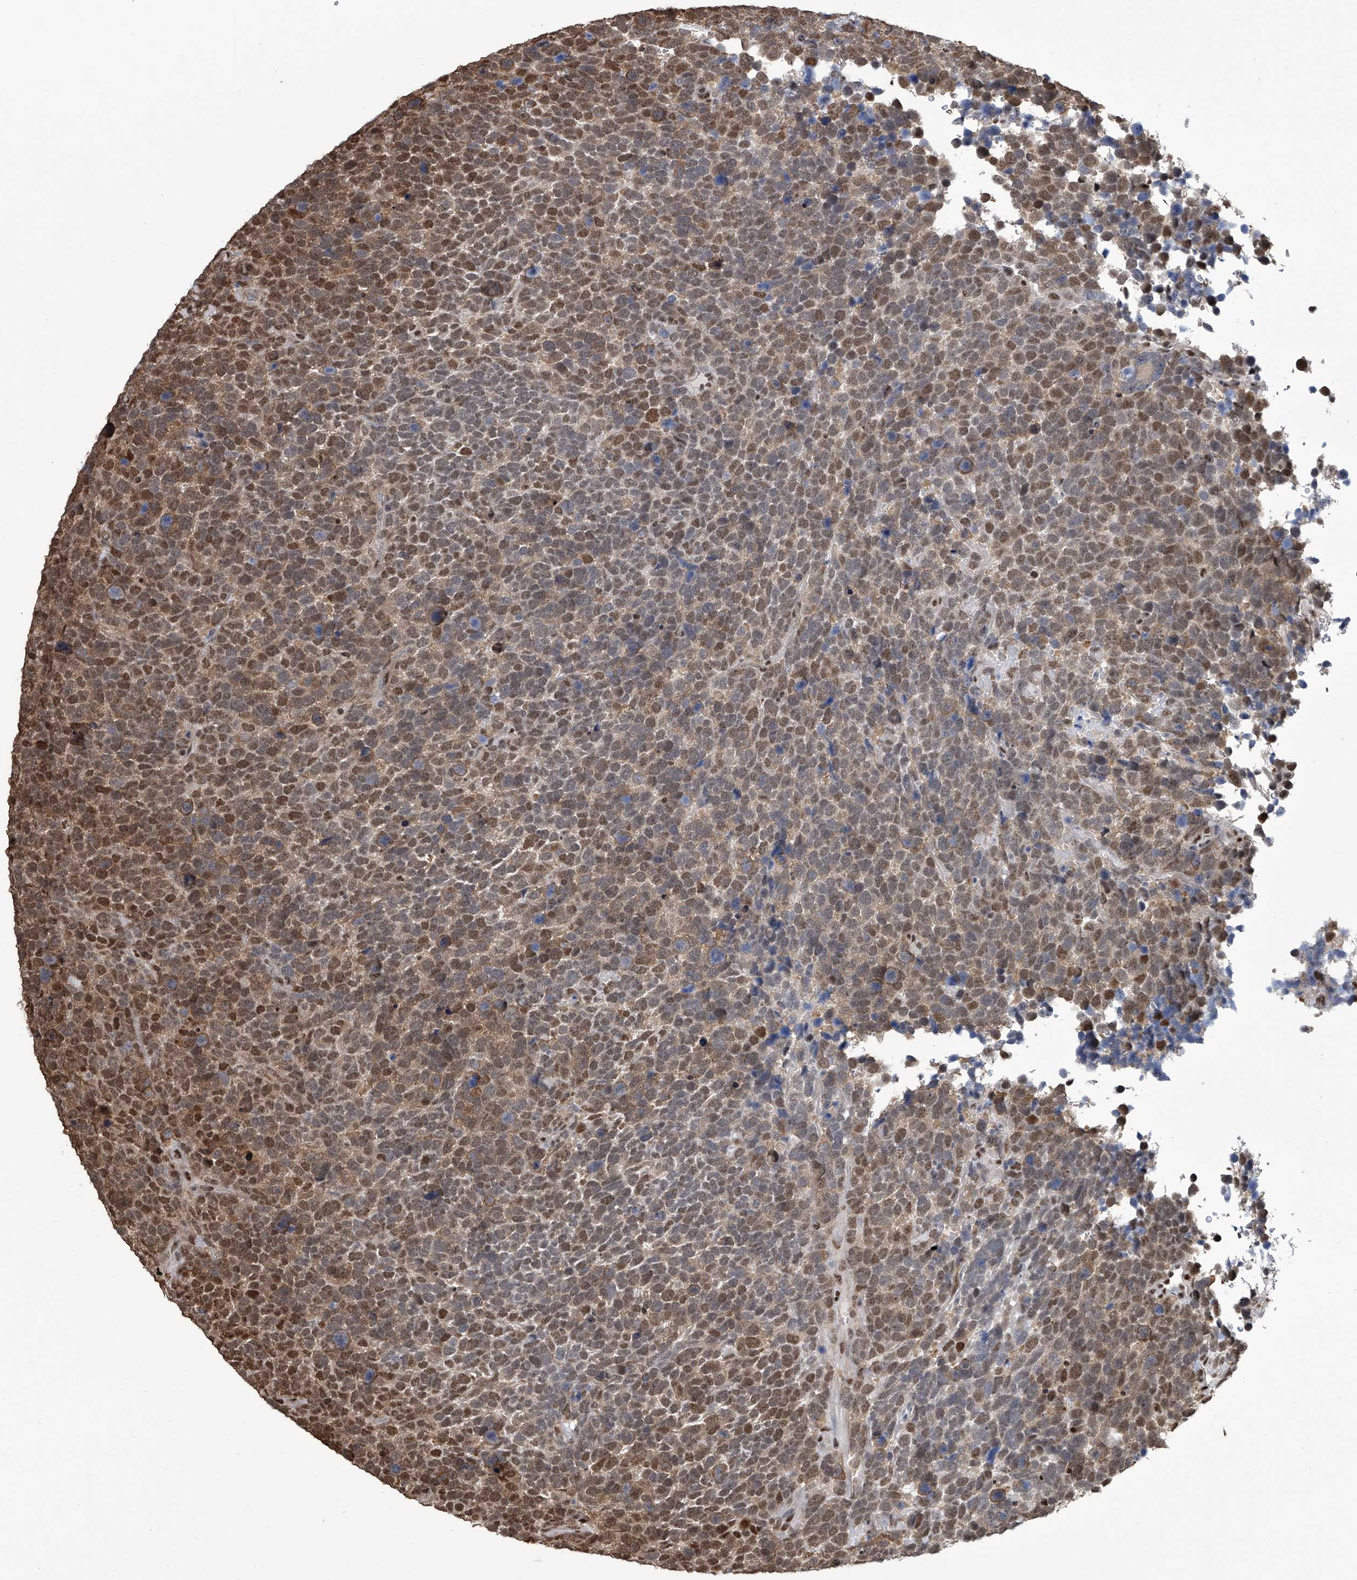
{"staining": {"intensity": "moderate", "quantity": ">75%", "location": "cytoplasmic/membranous,nuclear"}, "tissue": "urothelial cancer", "cell_type": "Tumor cells", "image_type": "cancer", "snomed": [{"axis": "morphology", "description": "Urothelial carcinoma, High grade"}, {"axis": "topography", "description": "Urinary bladder"}], "caption": "Protein staining of urothelial carcinoma (high-grade) tissue displays moderate cytoplasmic/membranous and nuclear expression in approximately >75% of tumor cells.", "gene": "SREBF2", "patient": {"sex": "female", "age": 82}}